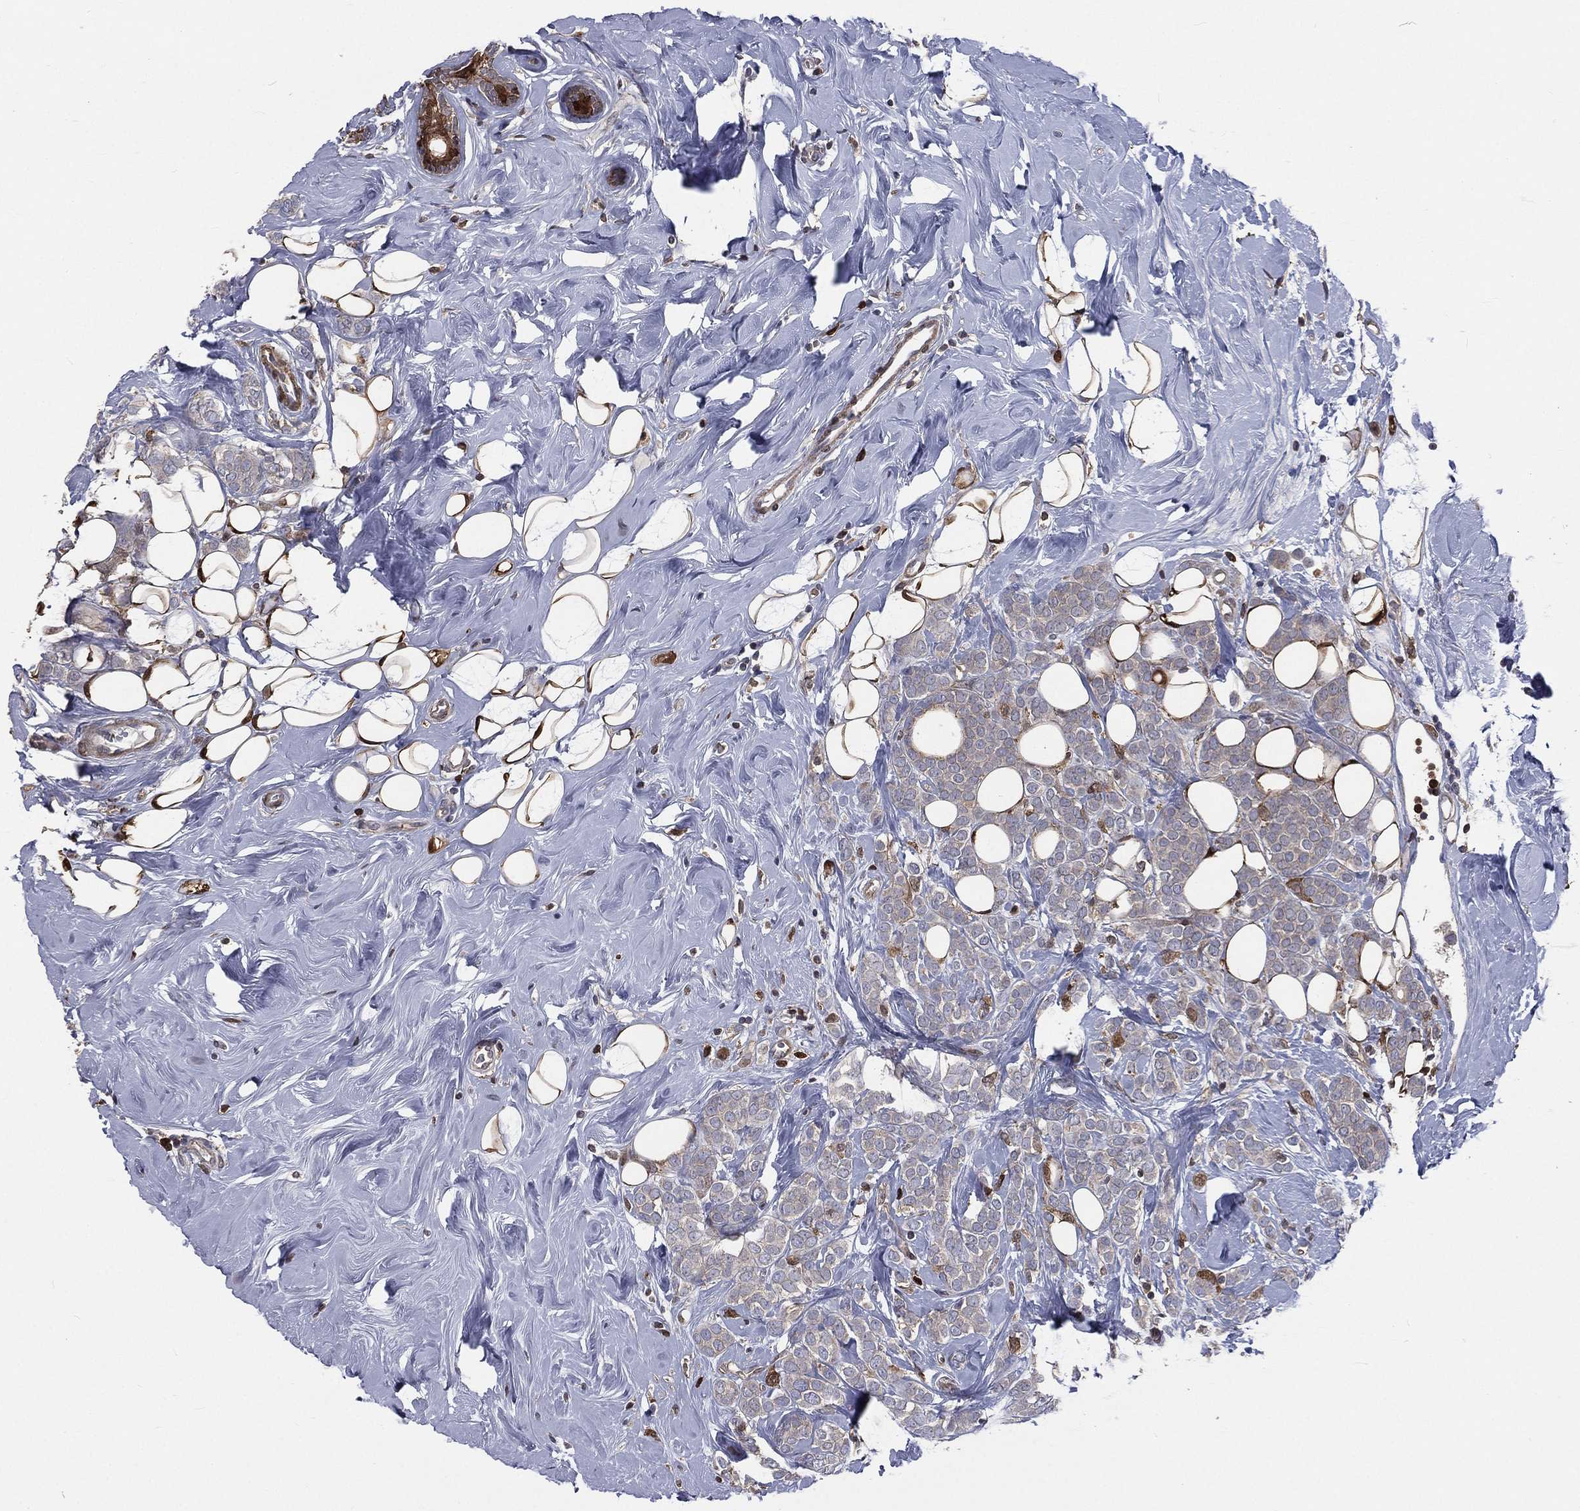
{"staining": {"intensity": "negative", "quantity": "none", "location": "none"}, "tissue": "breast cancer", "cell_type": "Tumor cells", "image_type": "cancer", "snomed": [{"axis": "morphology", "description": "Lobular carcinoma"}, {"axis": "topography", "description": "Breast"}], "caption": "Immunohistochemical staining of breast lobular carcinoma exhibits no significant expression in tumor cells.", "gene": "TBC1D2", "patient": {"sex": "female", "age": 49}}